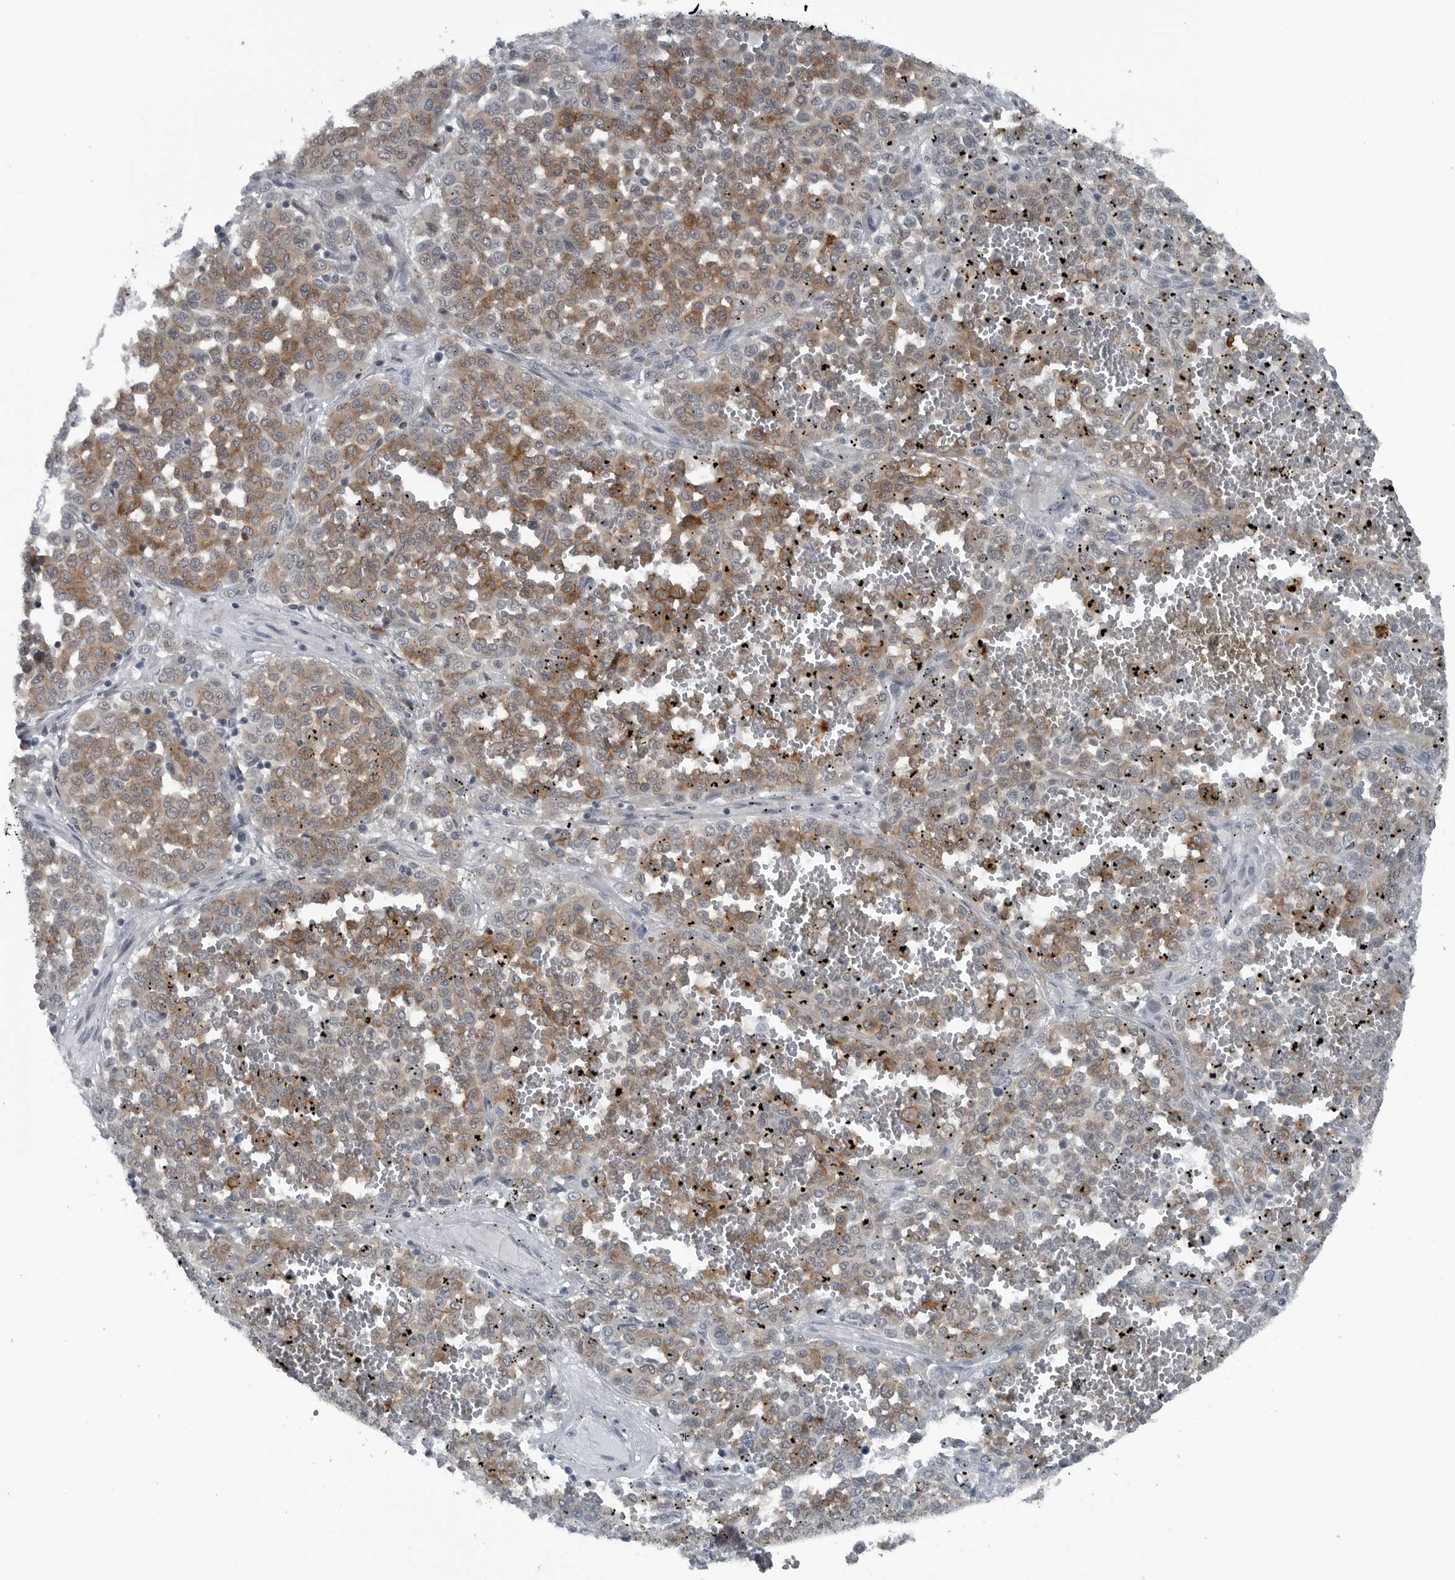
{"staining": {"intensity": "moderate", "quantity": ">75%", "location": "cytoplasmic/membranous"}, "tissue": "melanoma", "cell_type": "Tumor cells", "image_type": "cancer", "snomed": [{"axis": "morphology", "description": "Malignant melanoma, Metastatic site"}, {"axis": "topography", "description": "Pancreas"}], "caption": "Melanoma stained with a brown dye exhibits moderate cytoplasmic/membranous positive staining in approximately >75% of tumor cells.", "gene": "GAK", "patient": {"sex": "female", "age": 30}}